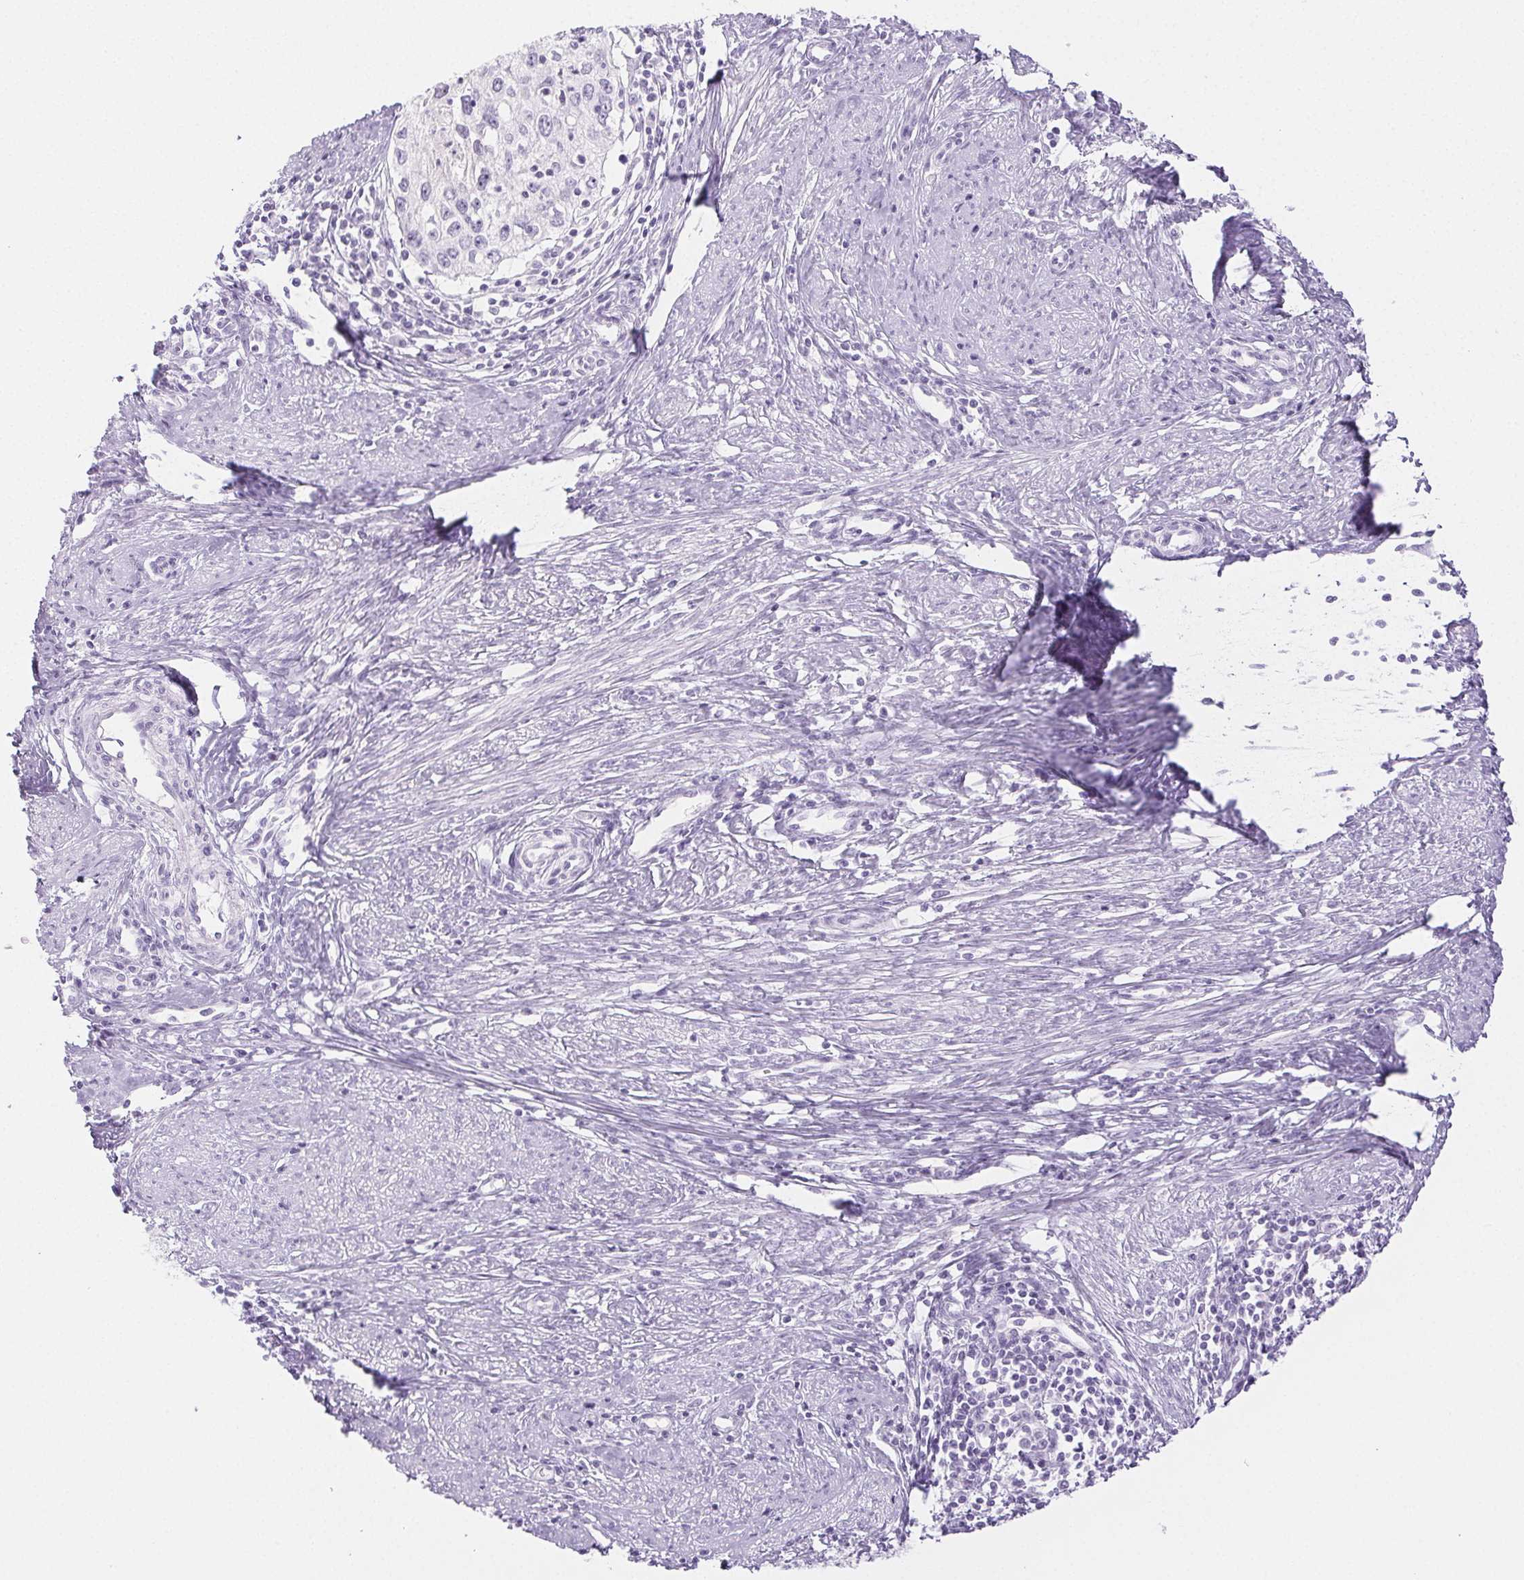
{"staining": {"intensity": "negative", "quantity": "none", "location": "none"}, "tissue": "cervical cancer", "cell_type": "Tumor cells", "image_type": "cancer", "snomed": [{"axis": "morphology", "description": "Squamous cell carcinoma, NOS"}, {"axis": "topography", "description": "Cervix"}], "caption": "There is no significant staining in tumor cells of squamous cell carcinoma (cervical).", "gene": "SPRR3", "patient": {"sex": "female", "age": 40}}